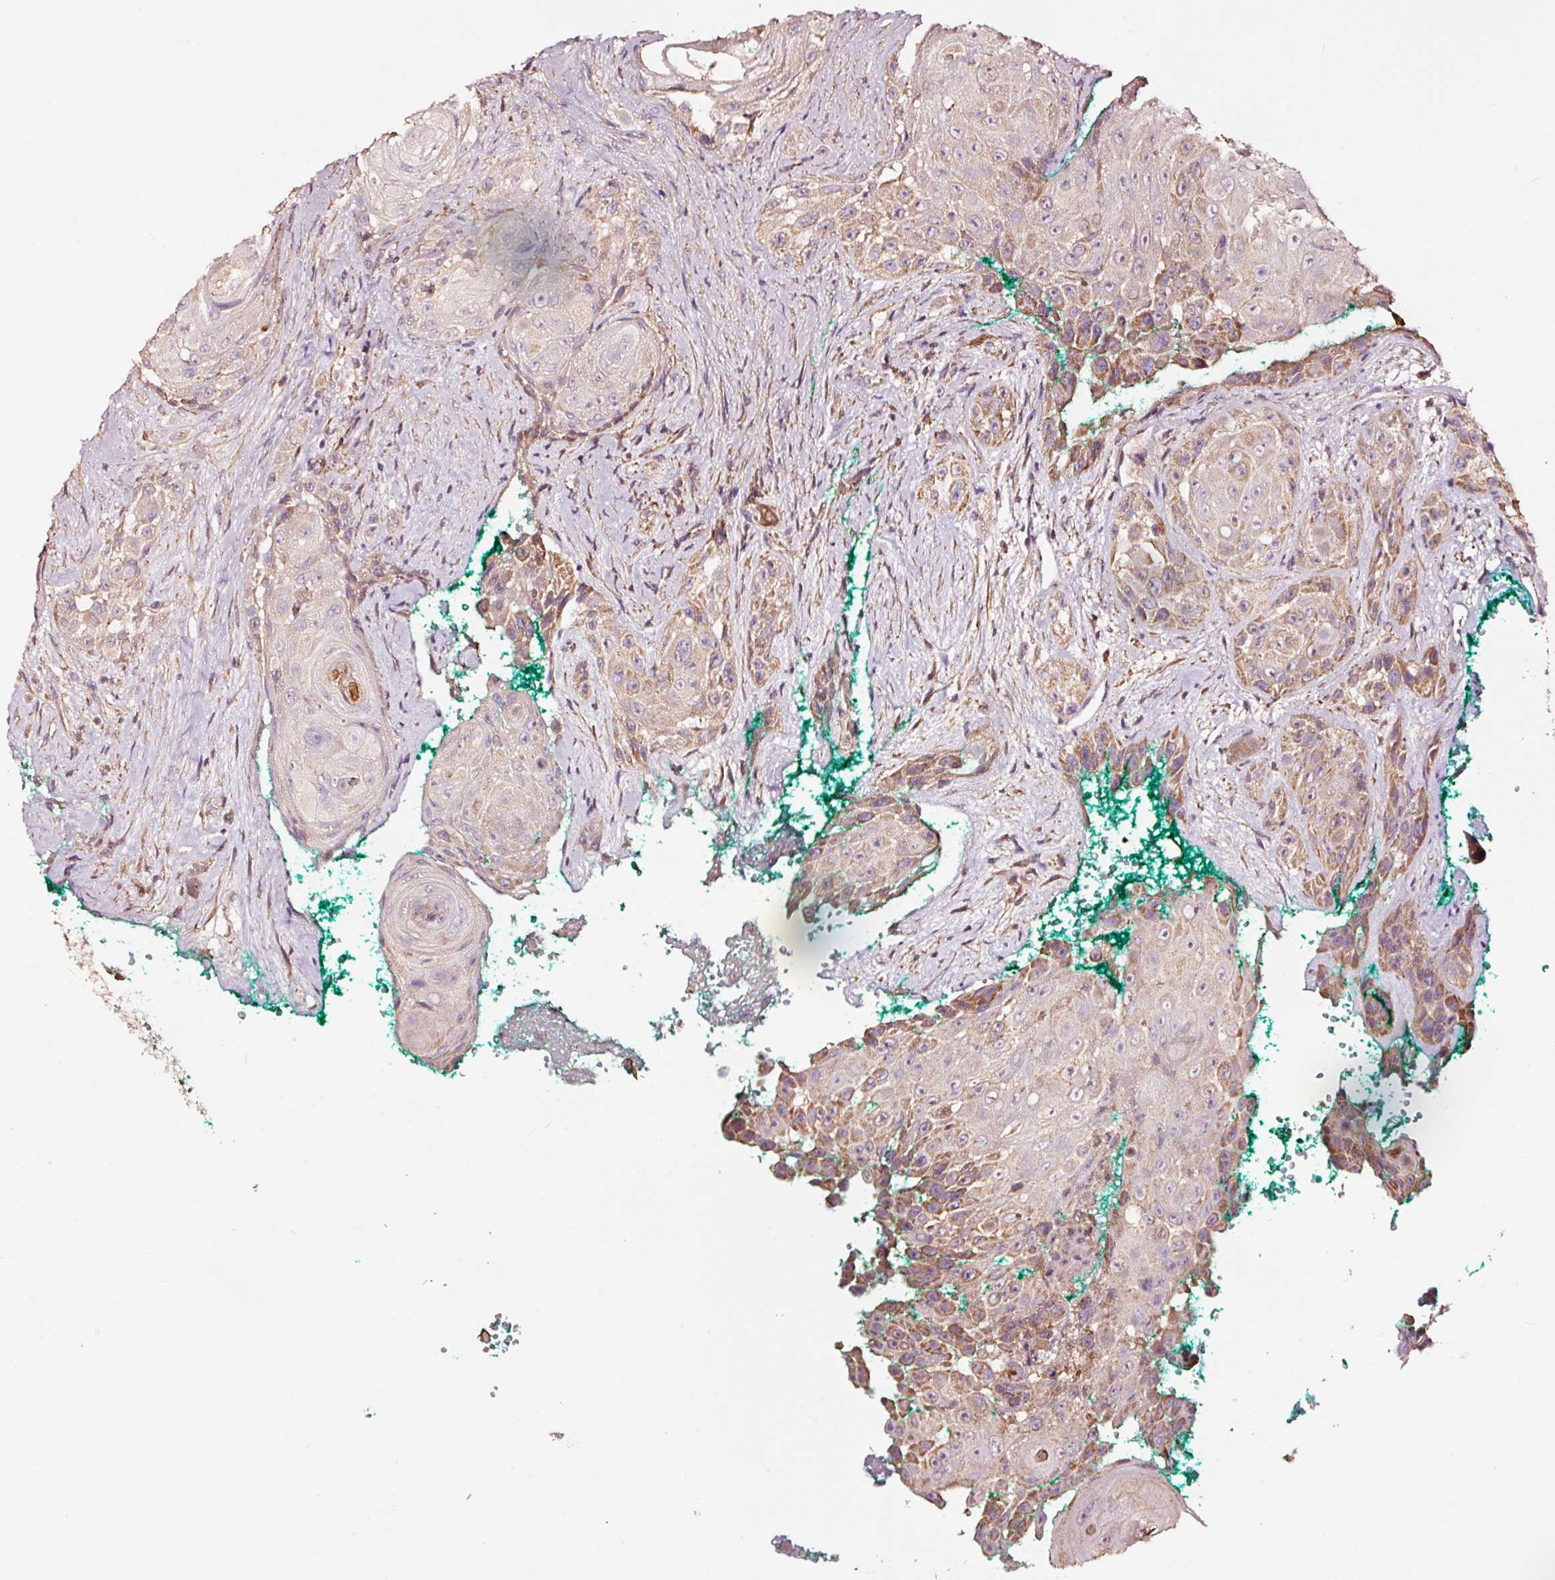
{"staining": {"intensity": "moderate", "quantity": "25%-75%", "location": "cytoplasmic/membranous"}, "tissue": "head and neck cancer", "cell_type": "Tumor cells", "image_type": "cancer", "snomed": [{"axis": "morphology", "description": "Squamous cell carcinoma, NOS"}, {"axis": "topography", "description": "Head-Neck"}], "caption": "Head and neck cancer stained with a protein marker demonstrates moderate staining in tumor cells.", "gene": "TPM1", "patient": {"sex": "male", "age": 83}}